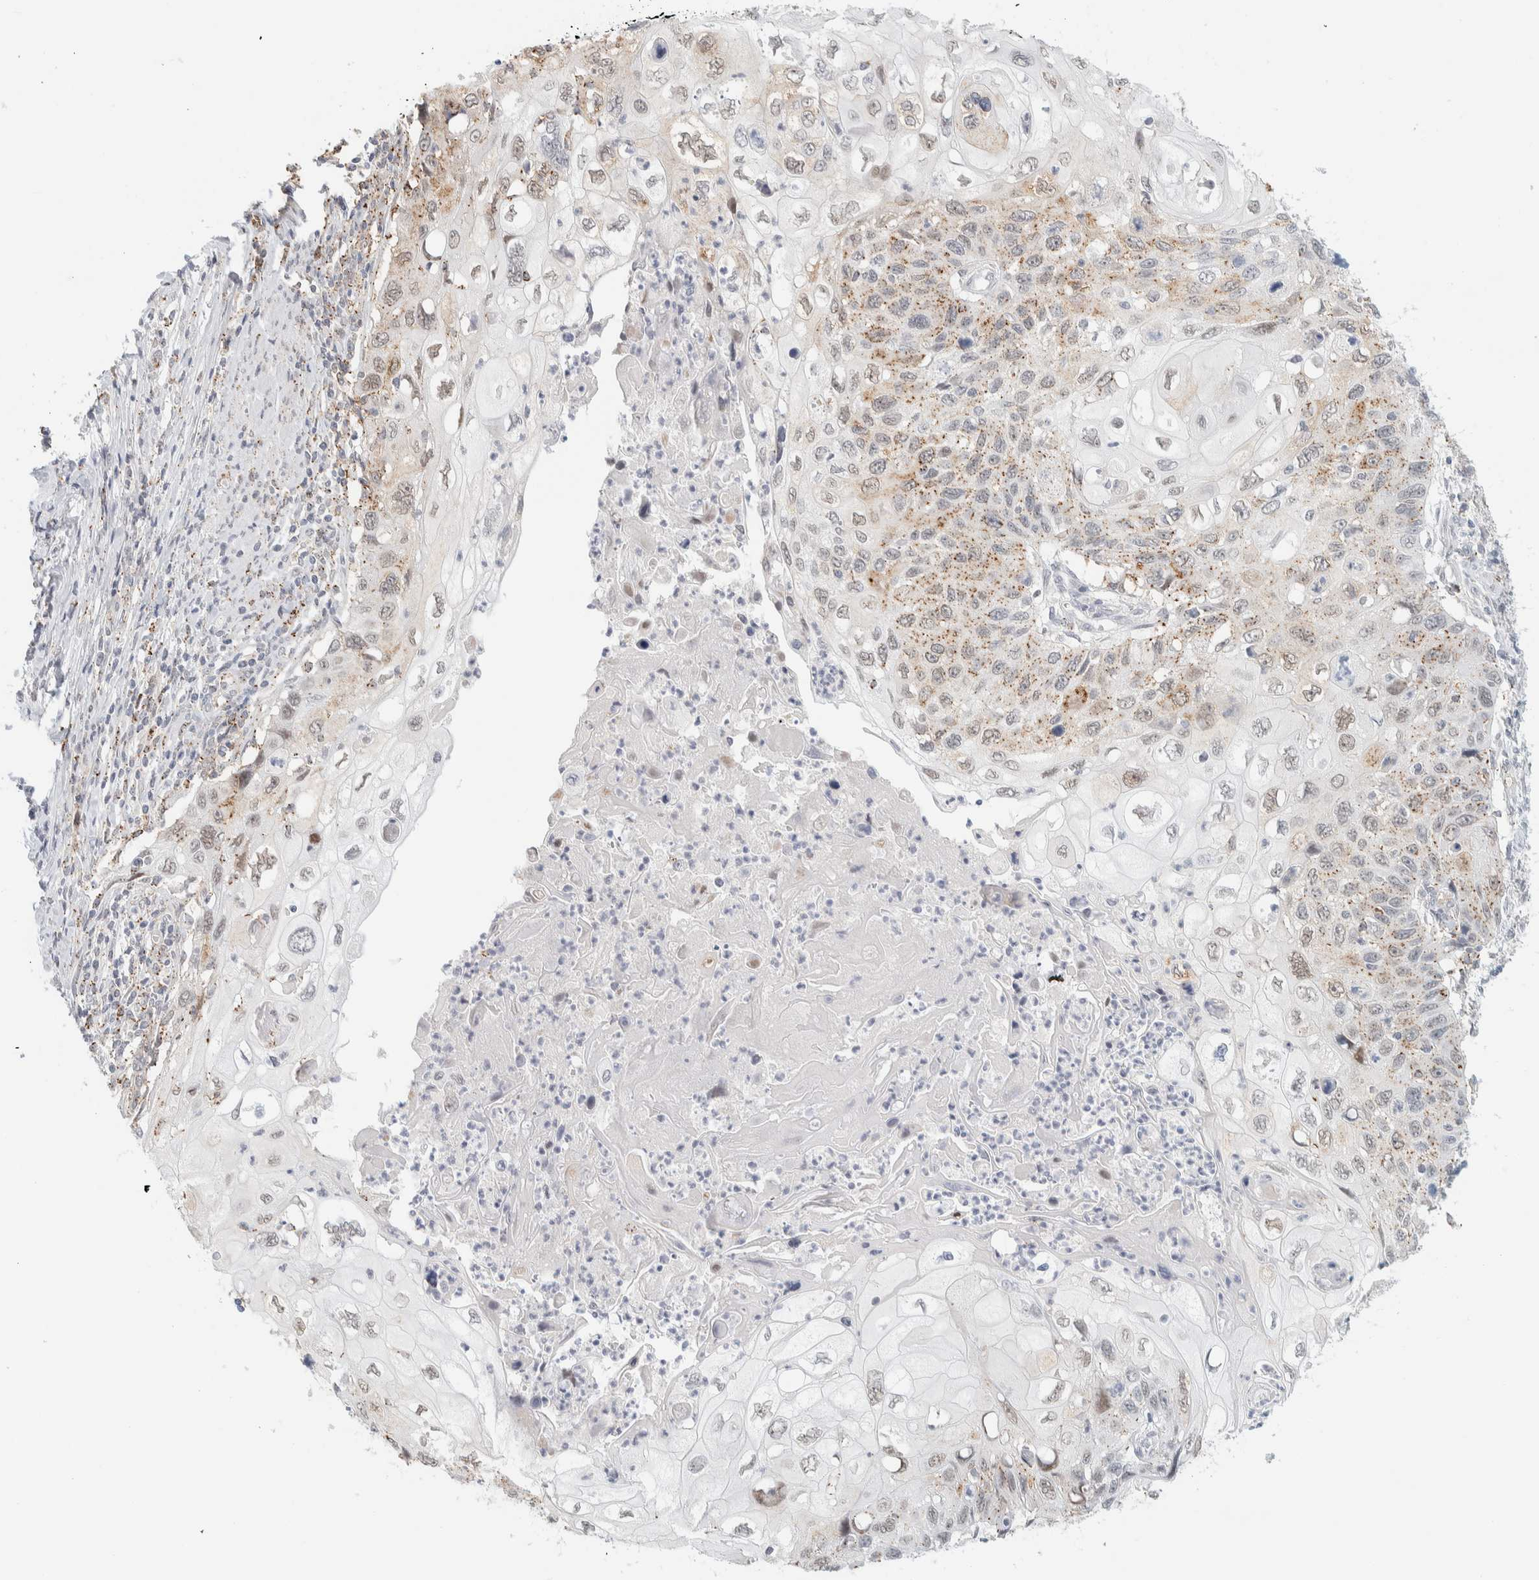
{"staining": {"intensity": "weak", "quantity": "25%-75%", "location": "cytoplasmic/membranous"}, "tissue": "cervical cancer", "cell_type": "Tumor cells", "image_type": "cancer", "snomed": [{"axis": "morphology", "description": "Squamous cell carcinoma, NOS"}, {"axis": "topography", "description": "Cervix"}], "caption": "Human cervical cancer stained with a protein marker shows weak staining in tumor cells.", "gene": "CDH17", "patient": {"sex": "female", "age": 70}}